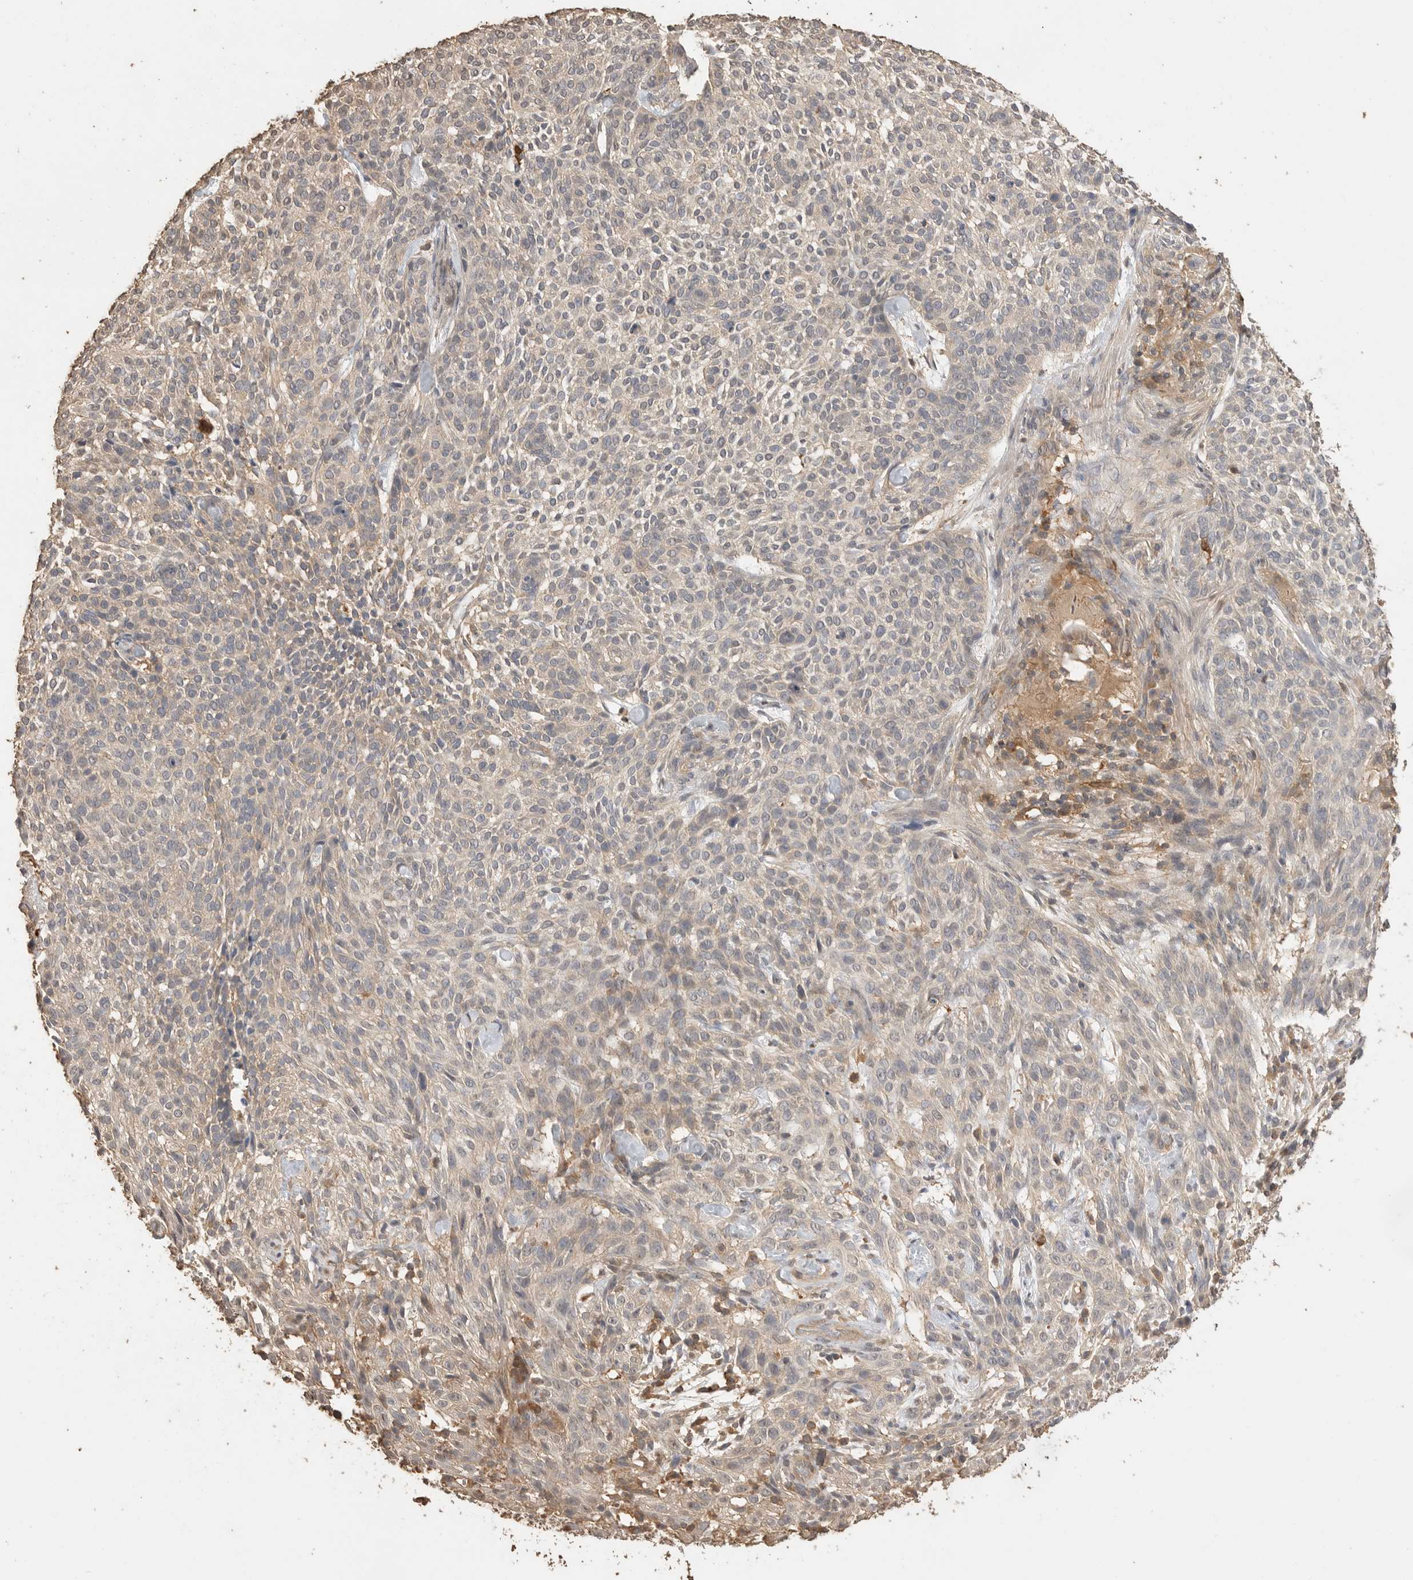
{"staining": {"intensity": "negative", "quantity": "none", "location": "none"}, "tissue": "skin cancer", "cell_type": "Tumor cells", "image_type": "cancer", "snomed": [{"axis": "morphology", "description": "Basal cell carcinoma"}, {"axis": "topography", "description": "Skin"}], "caption": "The micrograph demonstrates no staining of tumor cells in skin cancer.", "gene": "MAP2K1", "patient": {"sex": "female", "age": 64}}